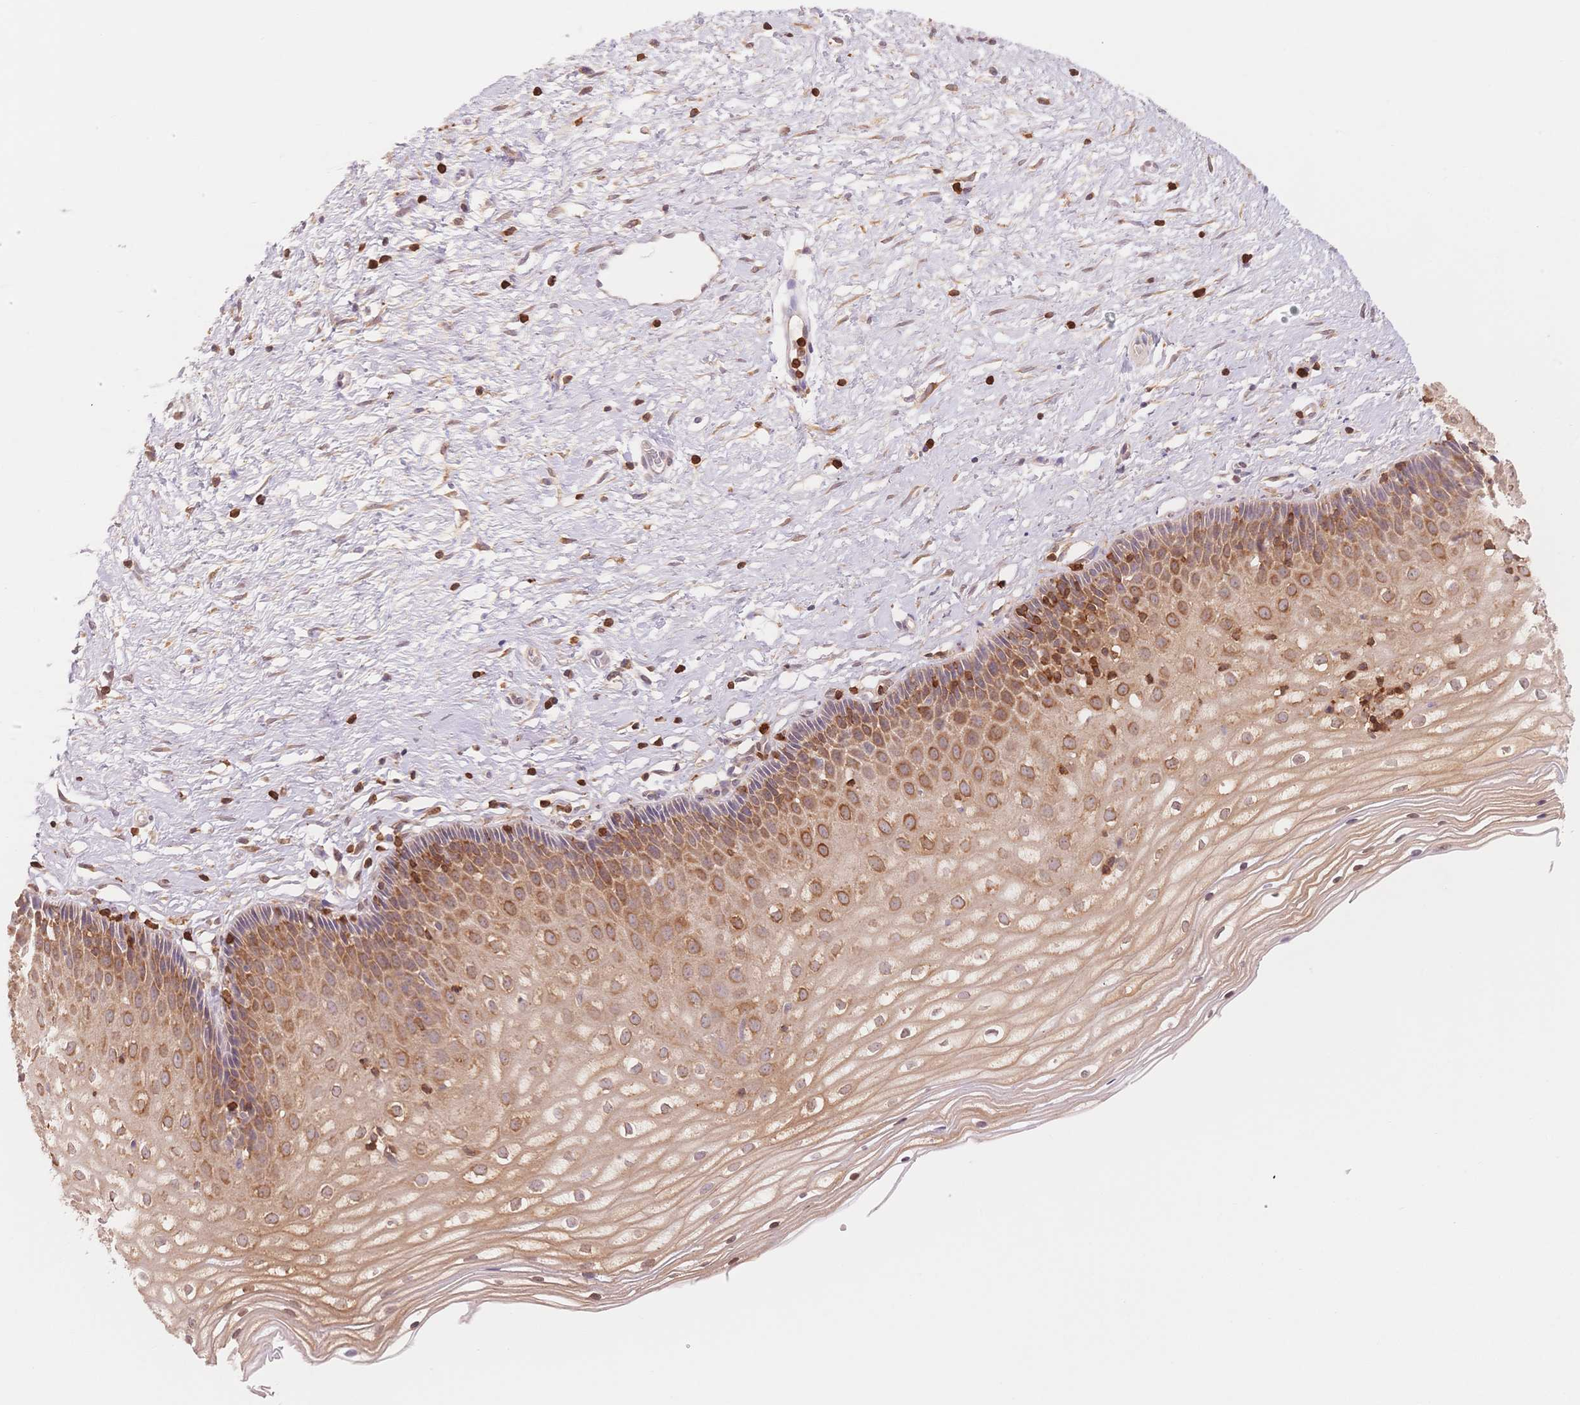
{"staining": {"intensity": "moderate", "quantity": ">75%", "location": "cytoplasmic/membranous"}, "tissue": "cervix", "cell_type": "Glandular cells", "image_type": "normal", "snomed": [{"axis": "morphology", "description": "Normal tissue, NOS"}, {"axis": "topography", "description": "Cervix"}], "caption": "Immunohistochemical staining of benign human cervix demonstrates moderate cytoplasmic/membranous protein expression in about >75% of glandular cells. Immunohistochemistry (ihc) stains the protein of interest in brown and the nuclei are stained blue.", "gene": "STK39", "patient": {"sex": "female", "age": 36}}